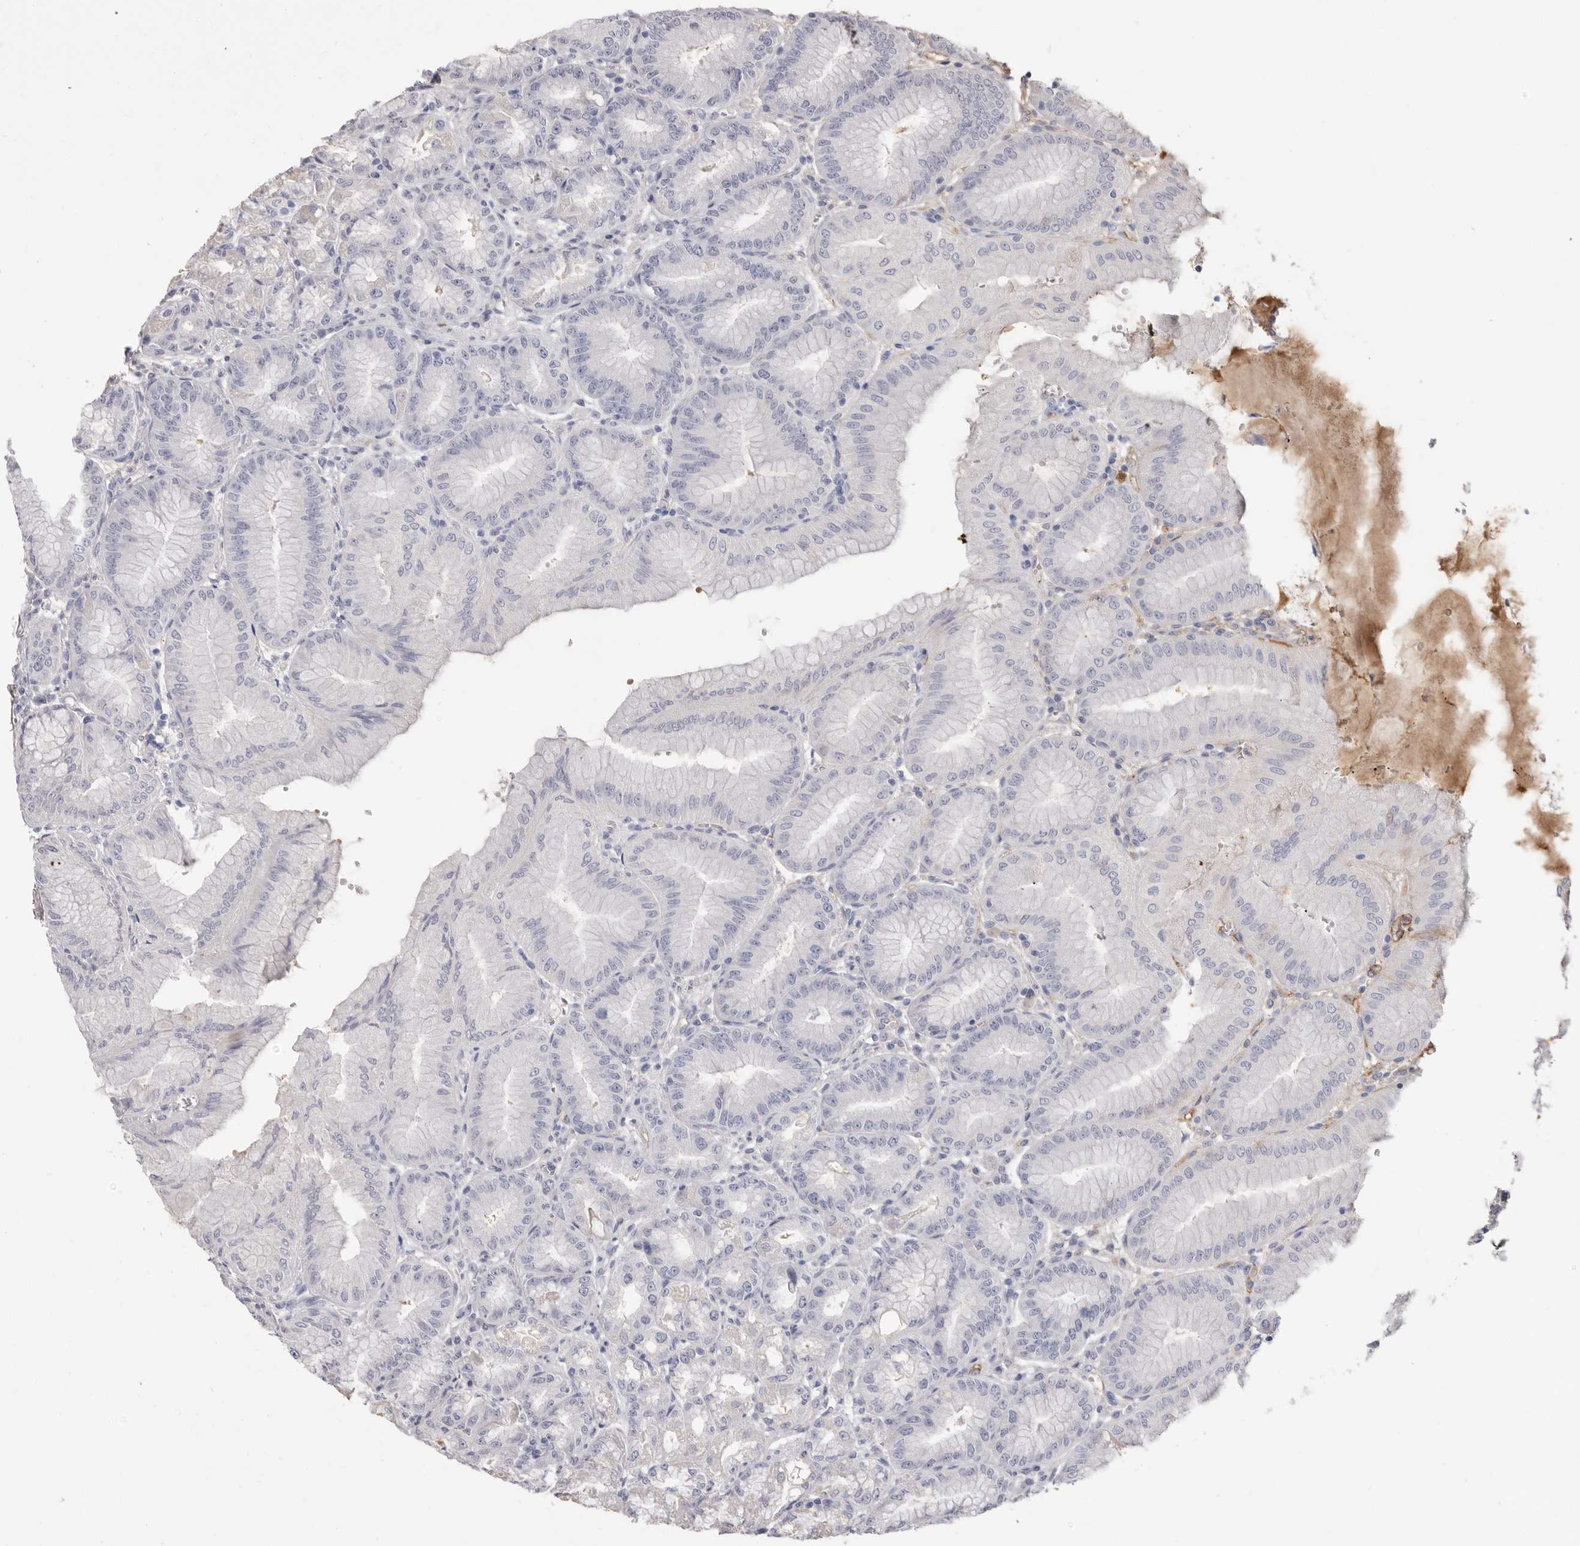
{"staining": {"intensity": "negative", "quantity": "none", "location": "none"}, "tissue": "stomach", "cell_type": "Glandular cells", "image_type": "normal", "snomed": [{"axis": "morphology", "description": "Normal tissue, NOS"}, {"axis": "topography", "description": "Stomach, lower"}], "caption": "The photomicrograph shows no significant expression in glandular cells of stomach. (DAB IHC with hematoxylin counter stain).", "gene": "APOA2", "patient": {"sex": "male", "age": 71}}